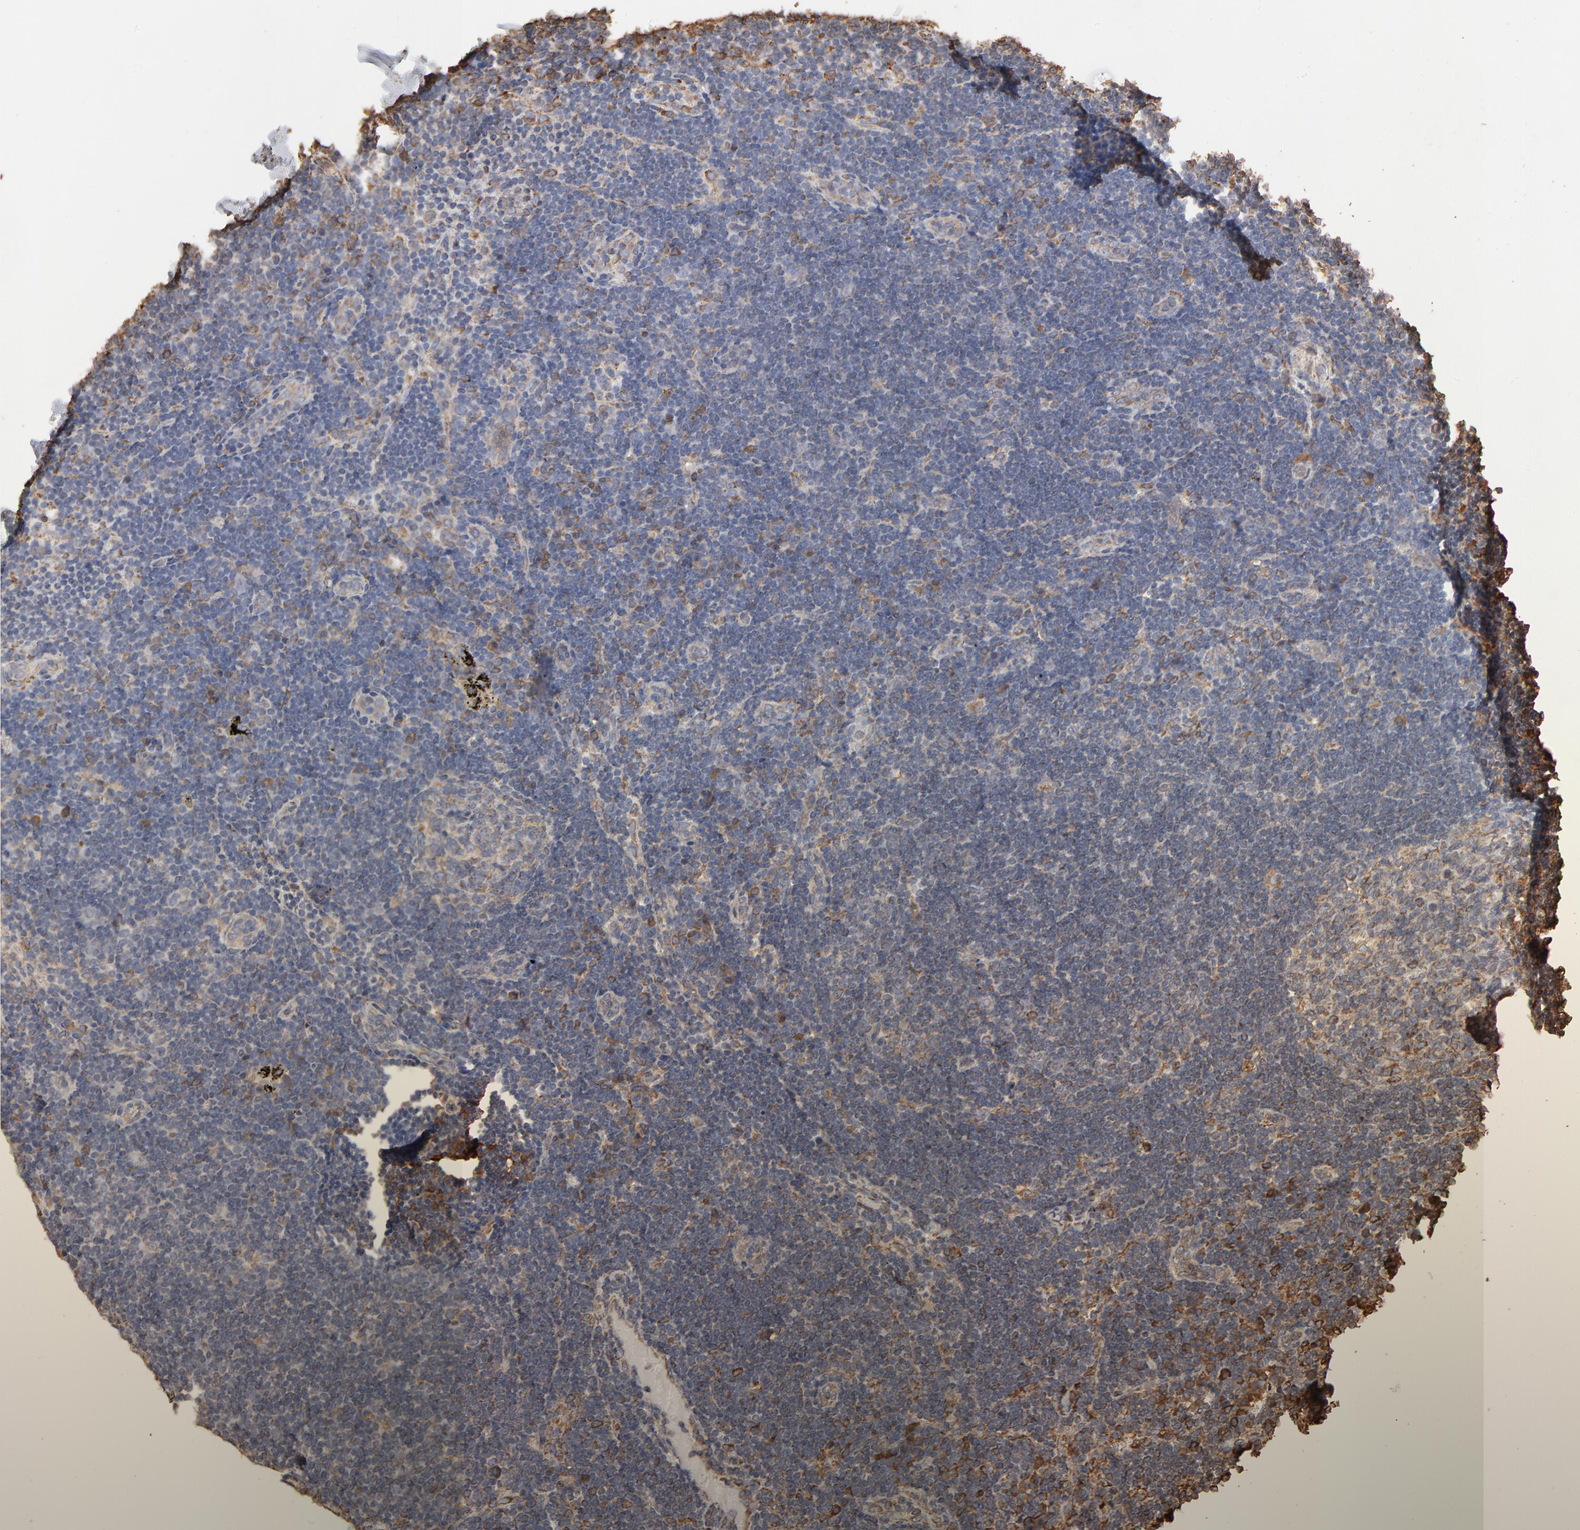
{"staining": {"intensity": "moderate", "quantity": ">75%", "location": "cytoplasmic/membranous"}, "tissue": "lymph node", "cell_type": "Germinal center cells", "image_type": "normal", "snomed": [{"axis": "morphology", "description": "Normal tissue, NOS"}, {"axis": "morphology", "description": "Squamous cell carcinoma, metastatic, NOS"}, {"axis": "topography", "description": "Lymph node"}], "caption": "Protein expression analysis of benign lymph node demonstrates moderate cytoplasmic/membranous expression in approximately >75% of germinal center cells. The protein is stained brown, and the nuclei are stained in blue (DAB (3,3'-diaminobenzidine) IHC with brightfield microscopy, high magnification).", "gene": "PDIA3", "patient": {"sex": "female", "age": 53}}